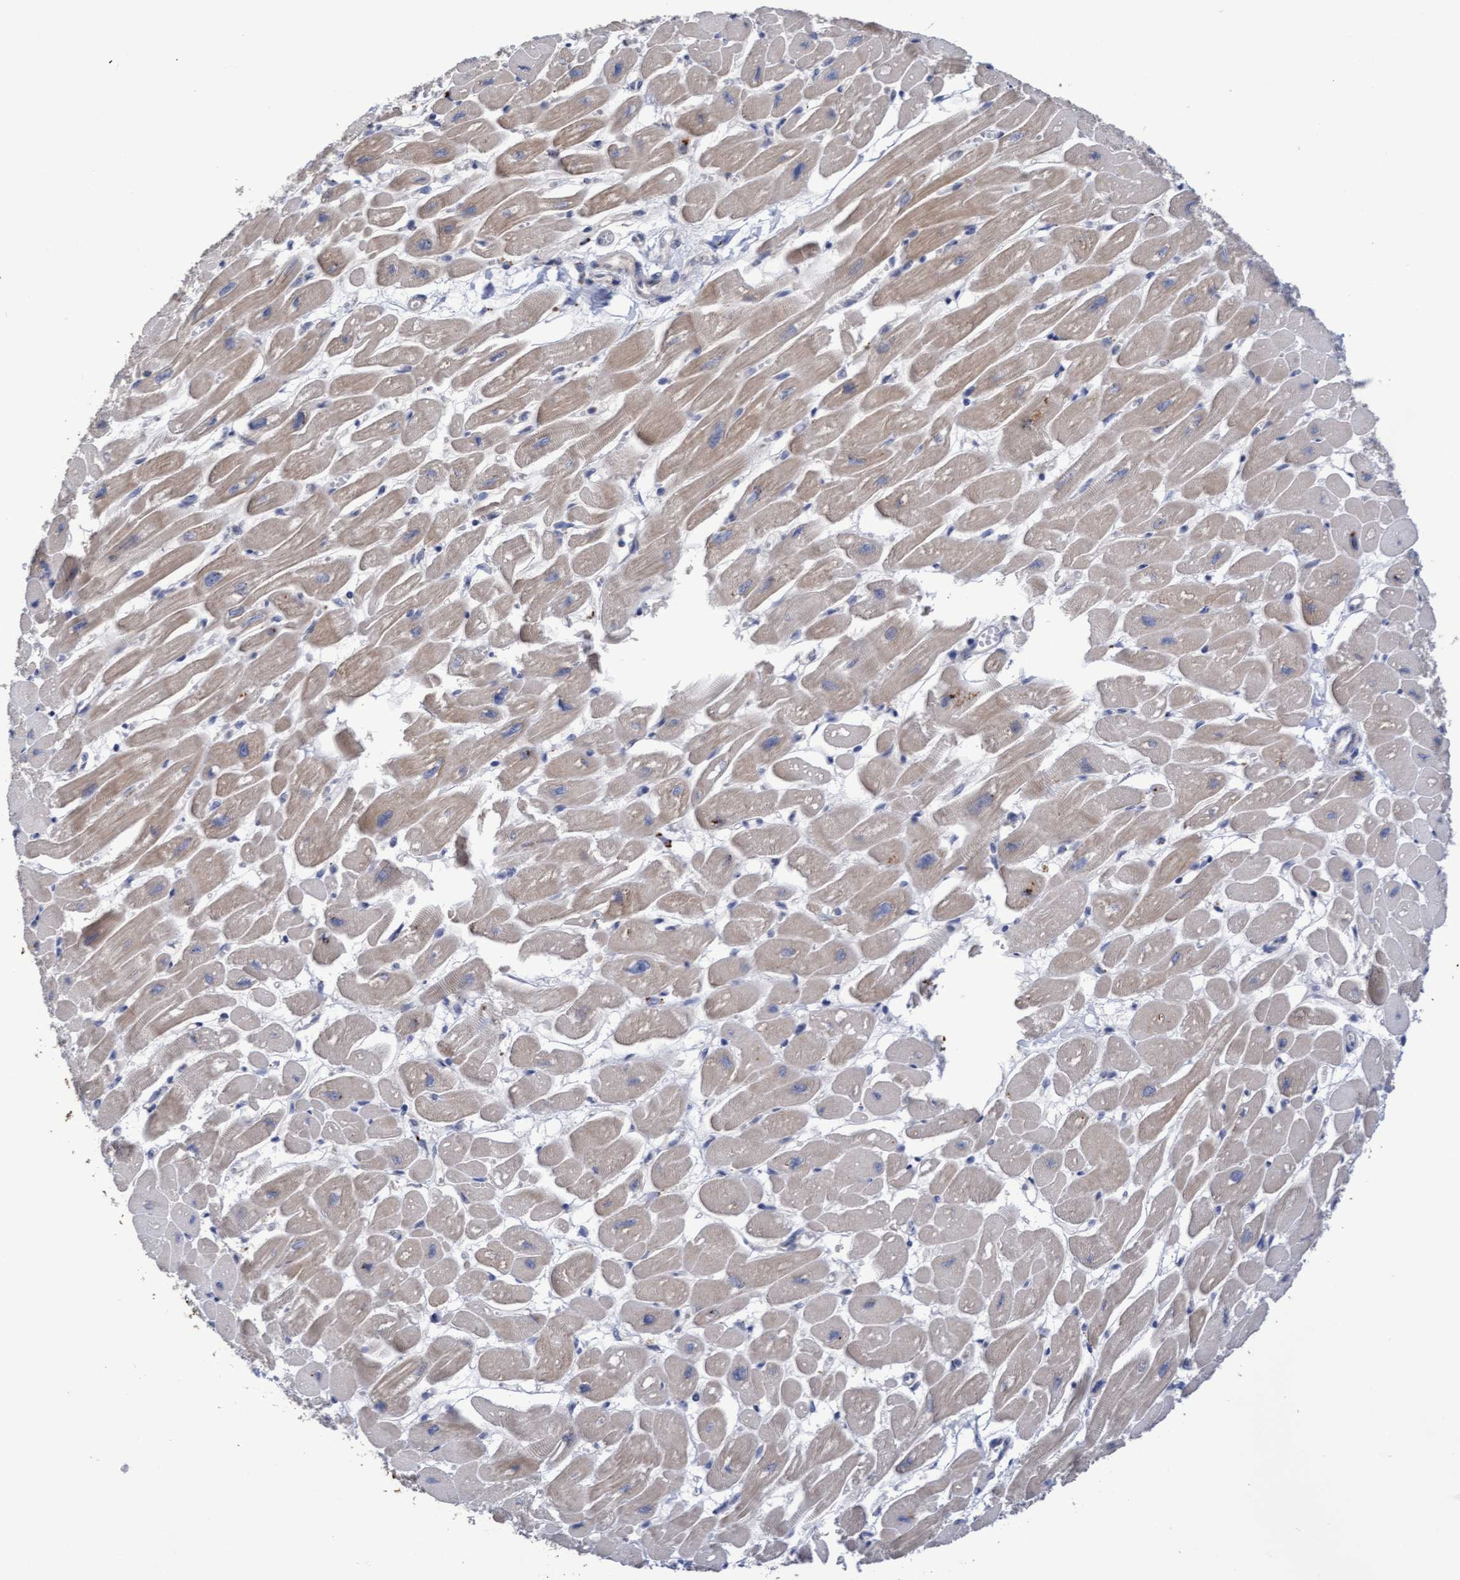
{"staining": {"intensity": "moderate", "quantity": ">75%", "location": "cytoplasmic/membranous"}, "tissue": "heart muscle", "cell_type": "Cardiomyocytes", "image_type": "normal", "snomed": [{"axis": "morphology", "description": "Normal tissue, NOS"}, {"axis": "topography", "description": "Heart"}], "caption": "A high-resolution image shows IHC staining of benign heart muscle, which demonstrates moderate cytoplasmic/membranous expression in about >75% of cardiomyocytes.", "gene": "KRT24", "patient": {"sex": "female", "age": 54}}